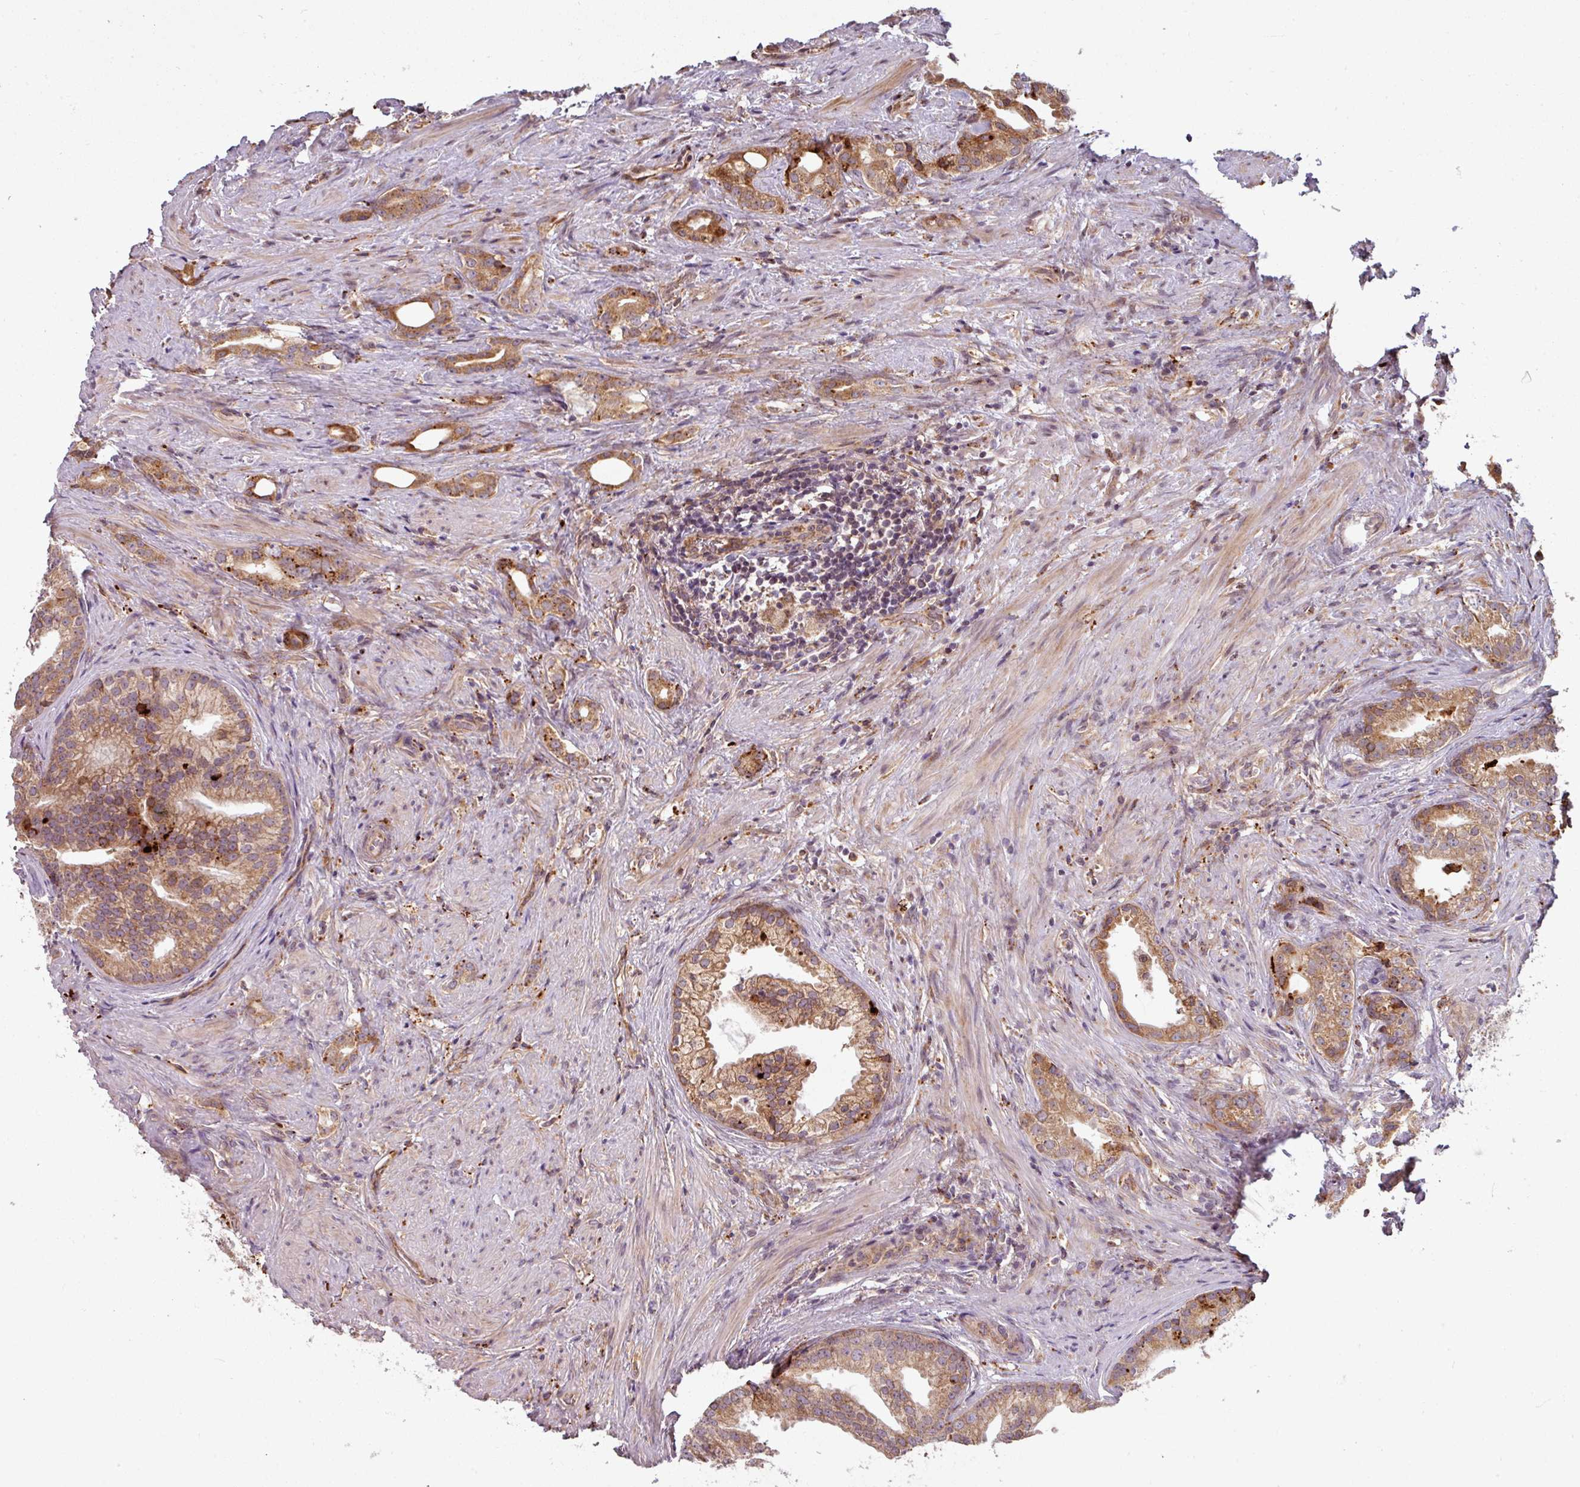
{"staining": {"intensity": "moderate", "quantity": ">75%", "location": "cytoplasmic/membranous"}, "tissue": "prostate cancer", "cell_type": "Tumor cells", "image_type": "cancer", "snomed": [{"axis": "morphology", "description": "Adenocarcinoma, Low grade"}, {"axis": "topography", "description": "Prostate"}], "caption": "Immunohistochemistry of human low-grade adenocarcinoma (prostate) exhibits medium levels of moderate cytoplasmic/membranous expression in about >75% of tumor cells.", "gene": "MAGT1", "patient": {"sex": "male", "age": 71}}